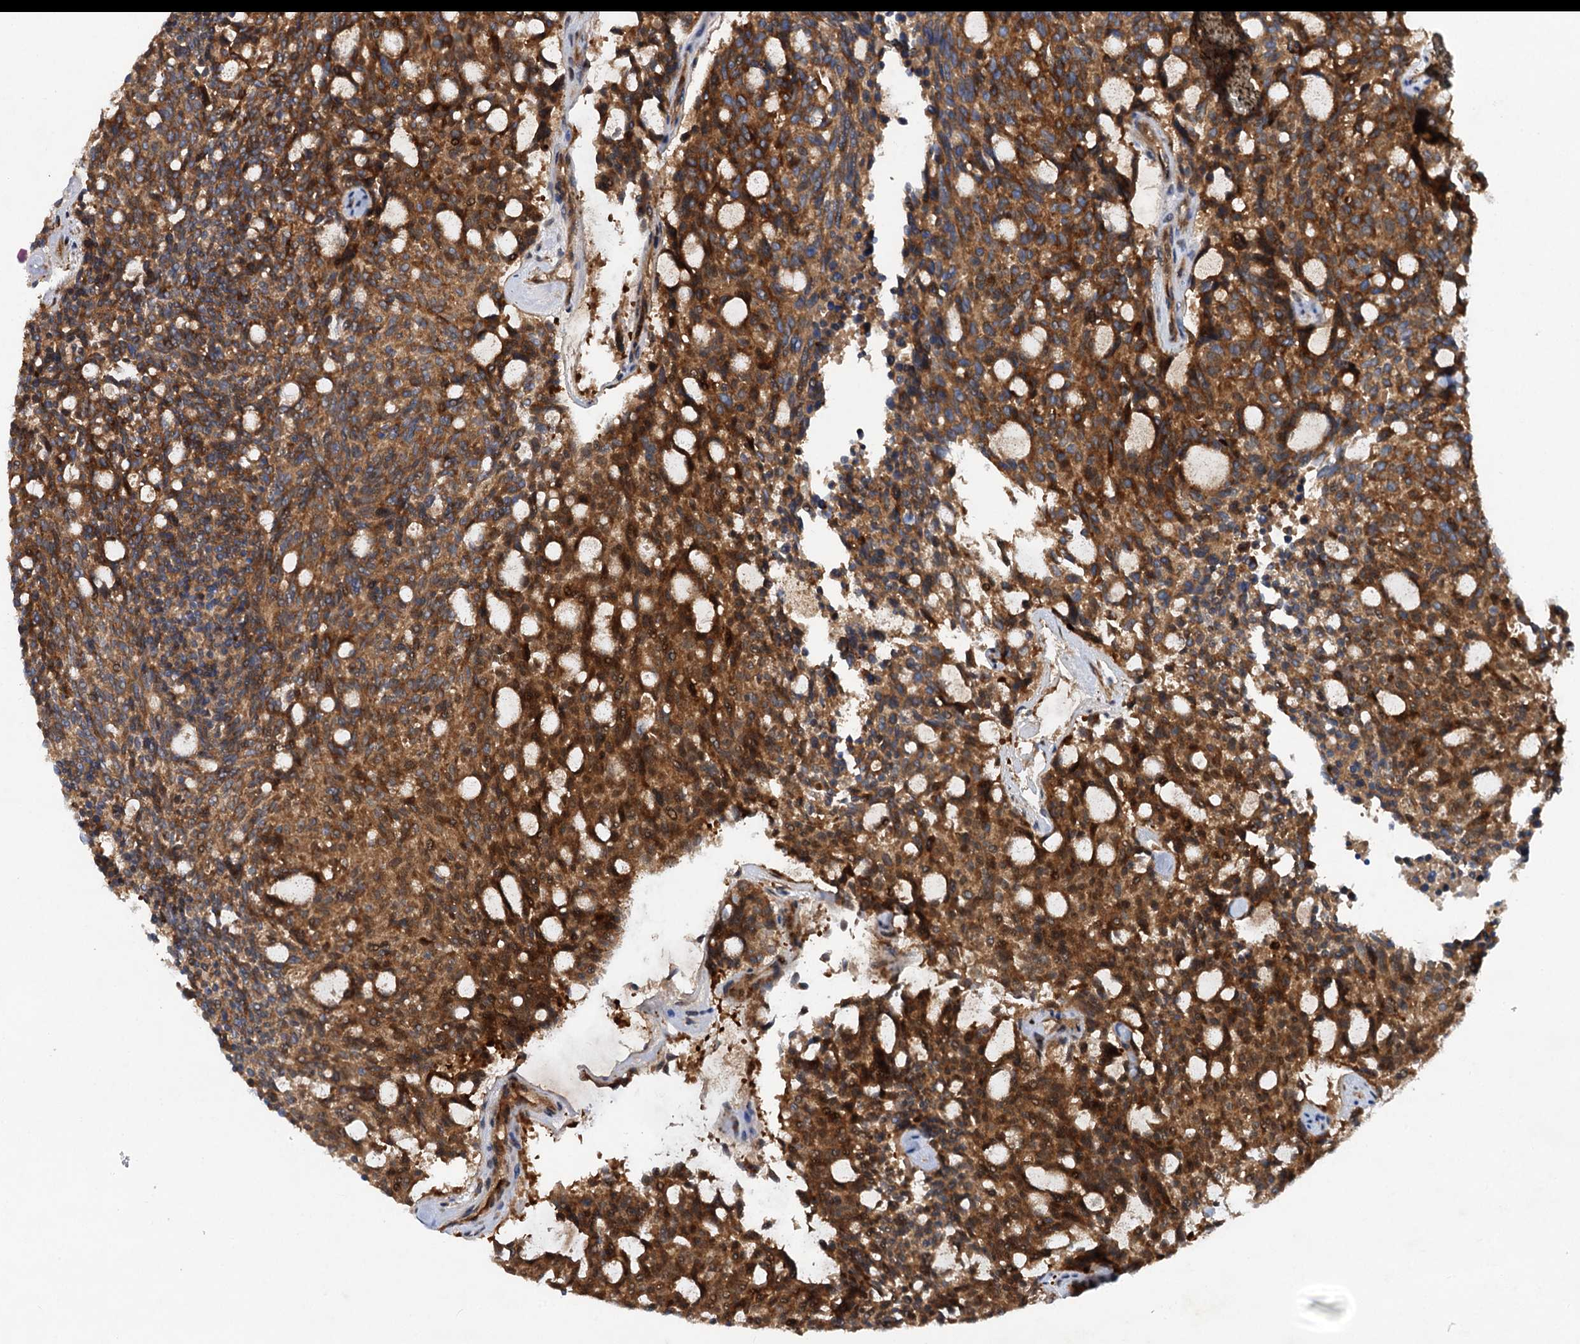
{"staining": {"intensity": "strong", "quantity": ">75%", "location": "cytoplasmic/membranous"}, "tissue": "carcinoid", "cell_type": "Tumor cells", "image_type": "cancer", "snomed": [{"axis": "morphology", "description": "Carcinoid, malignant, NOS"}, {"axis": "topography", "description": "Pancreas"}], "caption": "DAB immunohistochemical staining of malignant carcinoid exhibits strong cytoplasmic/membranous protein positivity in about >75% of tumor cells. The staining was performed using DAB, with brown indicating positive protein expression. Nuclei are stained blue with hematoxylin.", "gene": "ALKBH7", "patient": {"sex": "female", "age": 54}}